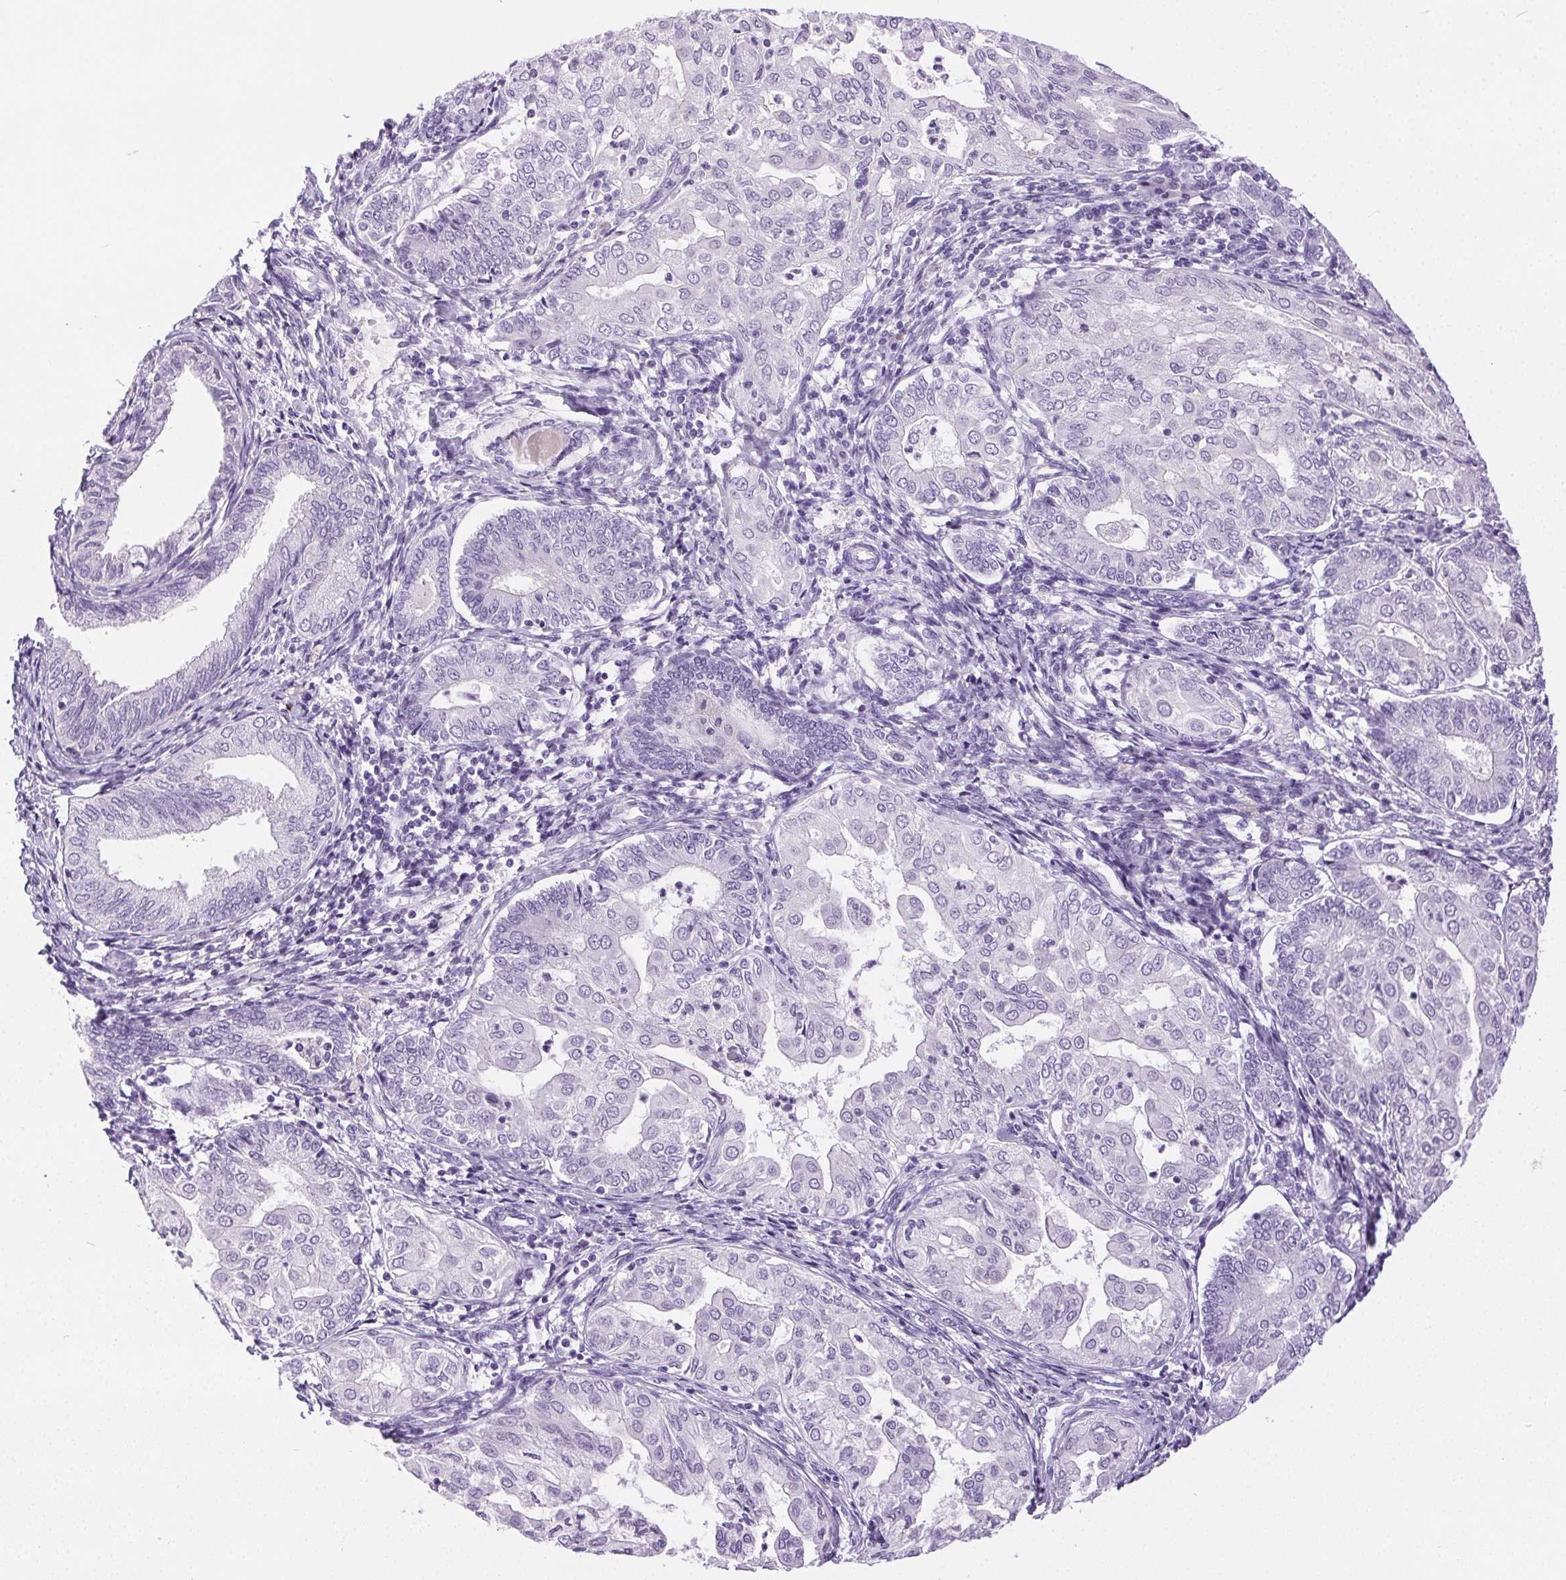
{"staining": {"intensity": "negative", "quantity": "none", "location": "none"}, "tissue": "endometrial cancer", "cell_type": "Tumor cells", "image_type": "cancer", "snomed": [{"axis": "morphology", "description": "Adenocarcinoma, NOS"}, {"axis": "topography", "description": "Endometrium"}], "caption": "The IHC micrograph has no significant expression in tumor cells of endometrial adenocarcinoma tissue.", "gene": "C20orf85", "patient": {"sex": "female", "age": 68}}